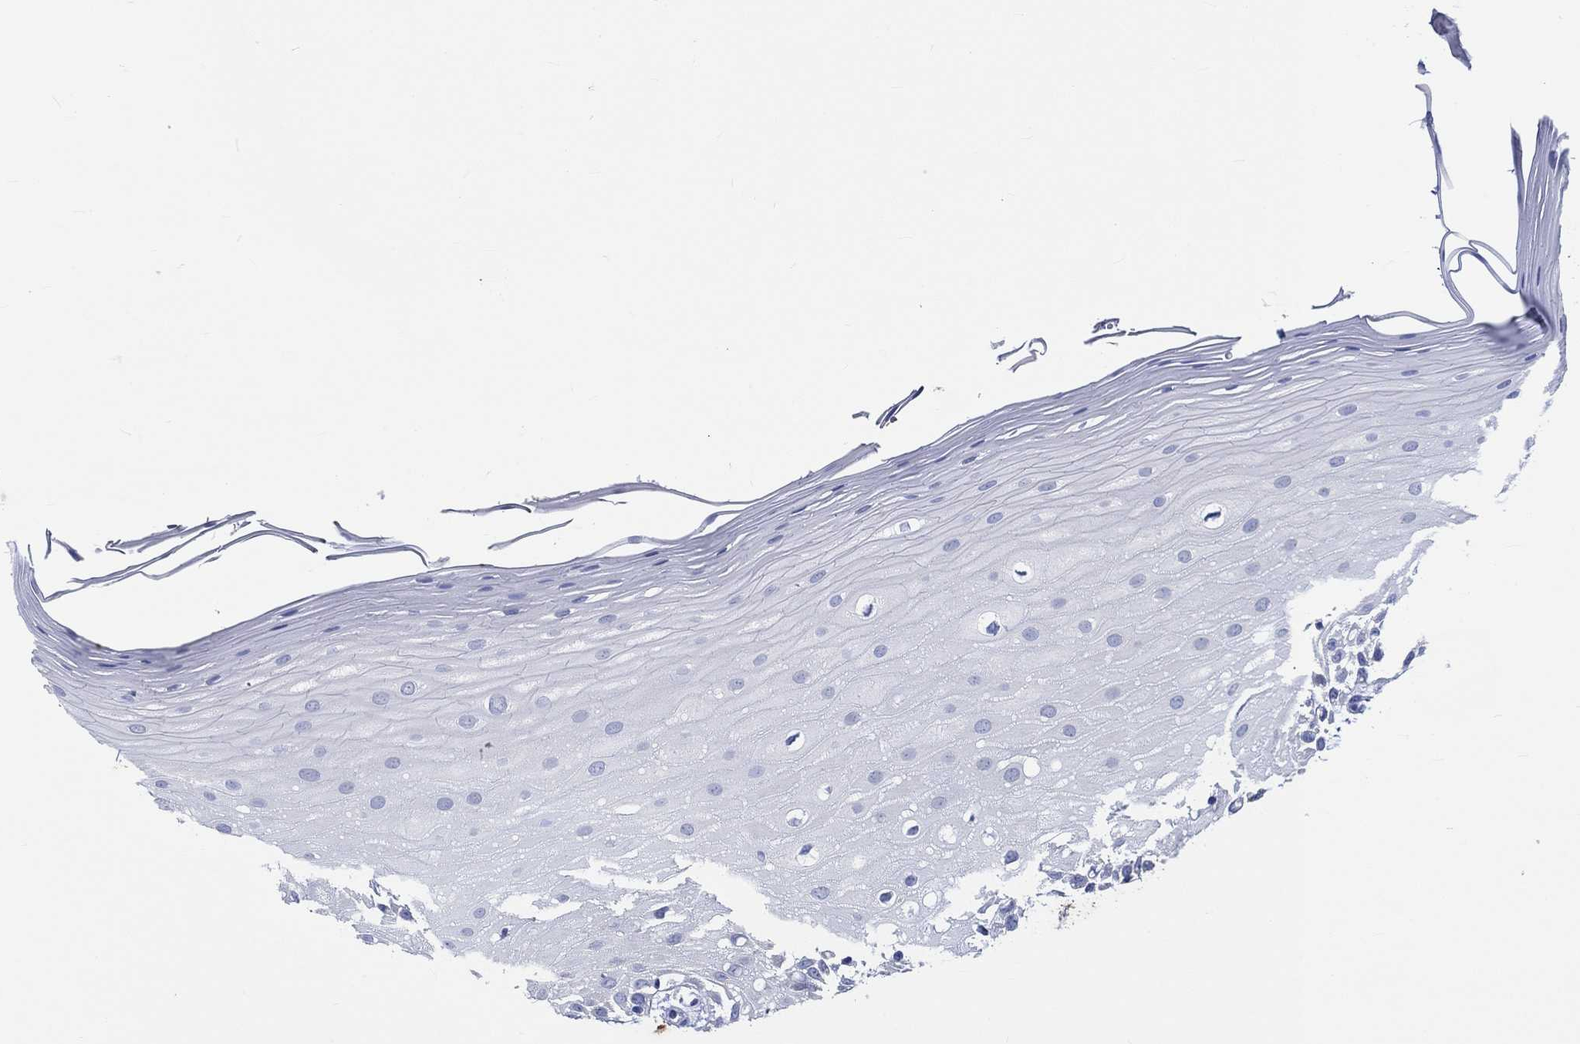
{"staining": {"intensity": "negative", "quantity": "none", "location": "none"}, "tissue": "oral mucosa", "cell_type": "Squamous epithelial cells", "image_type": "normal", "snomed": [{"axis": "morphology", "description": "Normal tissue, NOS"}, {"axis": "morphology", "description": "Squamous cell carcinoma, NOS"}, {"axis": "topography", "description": "Oral tissue"}, {"axis": "topography", "description": "Head-Neck"}], "caption": "IHC micrograph of normal oral mucosa stained for a protein (brown), which reveals no expression in squamous epithelial cells. Nuclei are stained in blue.", "gene": "KCNA1", "patient": {"sex": "female", "age": 75}}